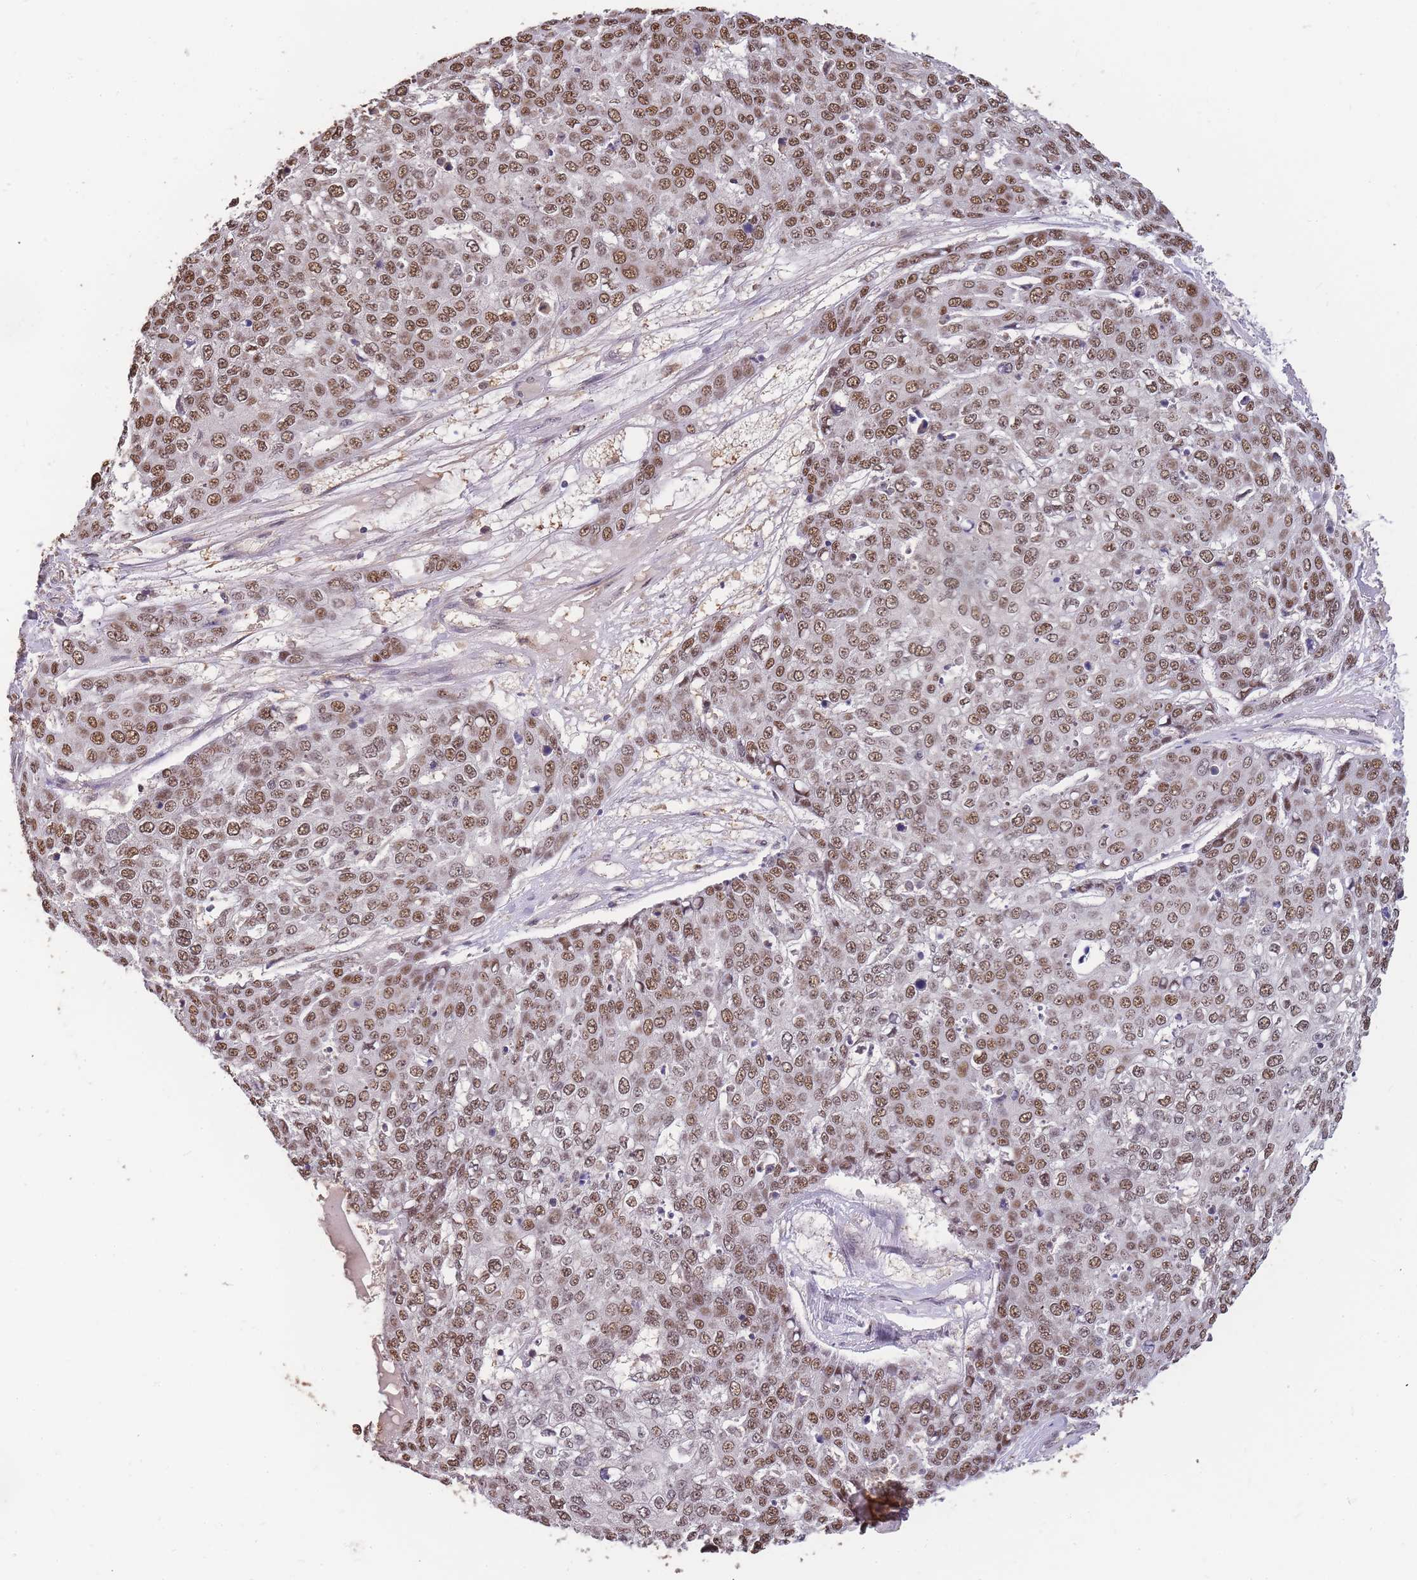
{"staining": {"intensity": "moderate", "quantity": ">75%", "location": "nuclear"}, "tissue": "skin cancer", "cell_type": "Tumor cells", "image_type": "cancer", "snomed": [{"axis": "morphology", "description": "Squamous cell carcinoma, NOS"}, {"axis": "topography", "description": "Skin"}], "caption": "Immunohistochemical staining of human skin squamous cell carcinoma displays moderate nuclear protein expression in approximately >75% of tumor cells.", "gene": "CDKN2AIPNL", "patient": {"sex": "male", "age": 71}}